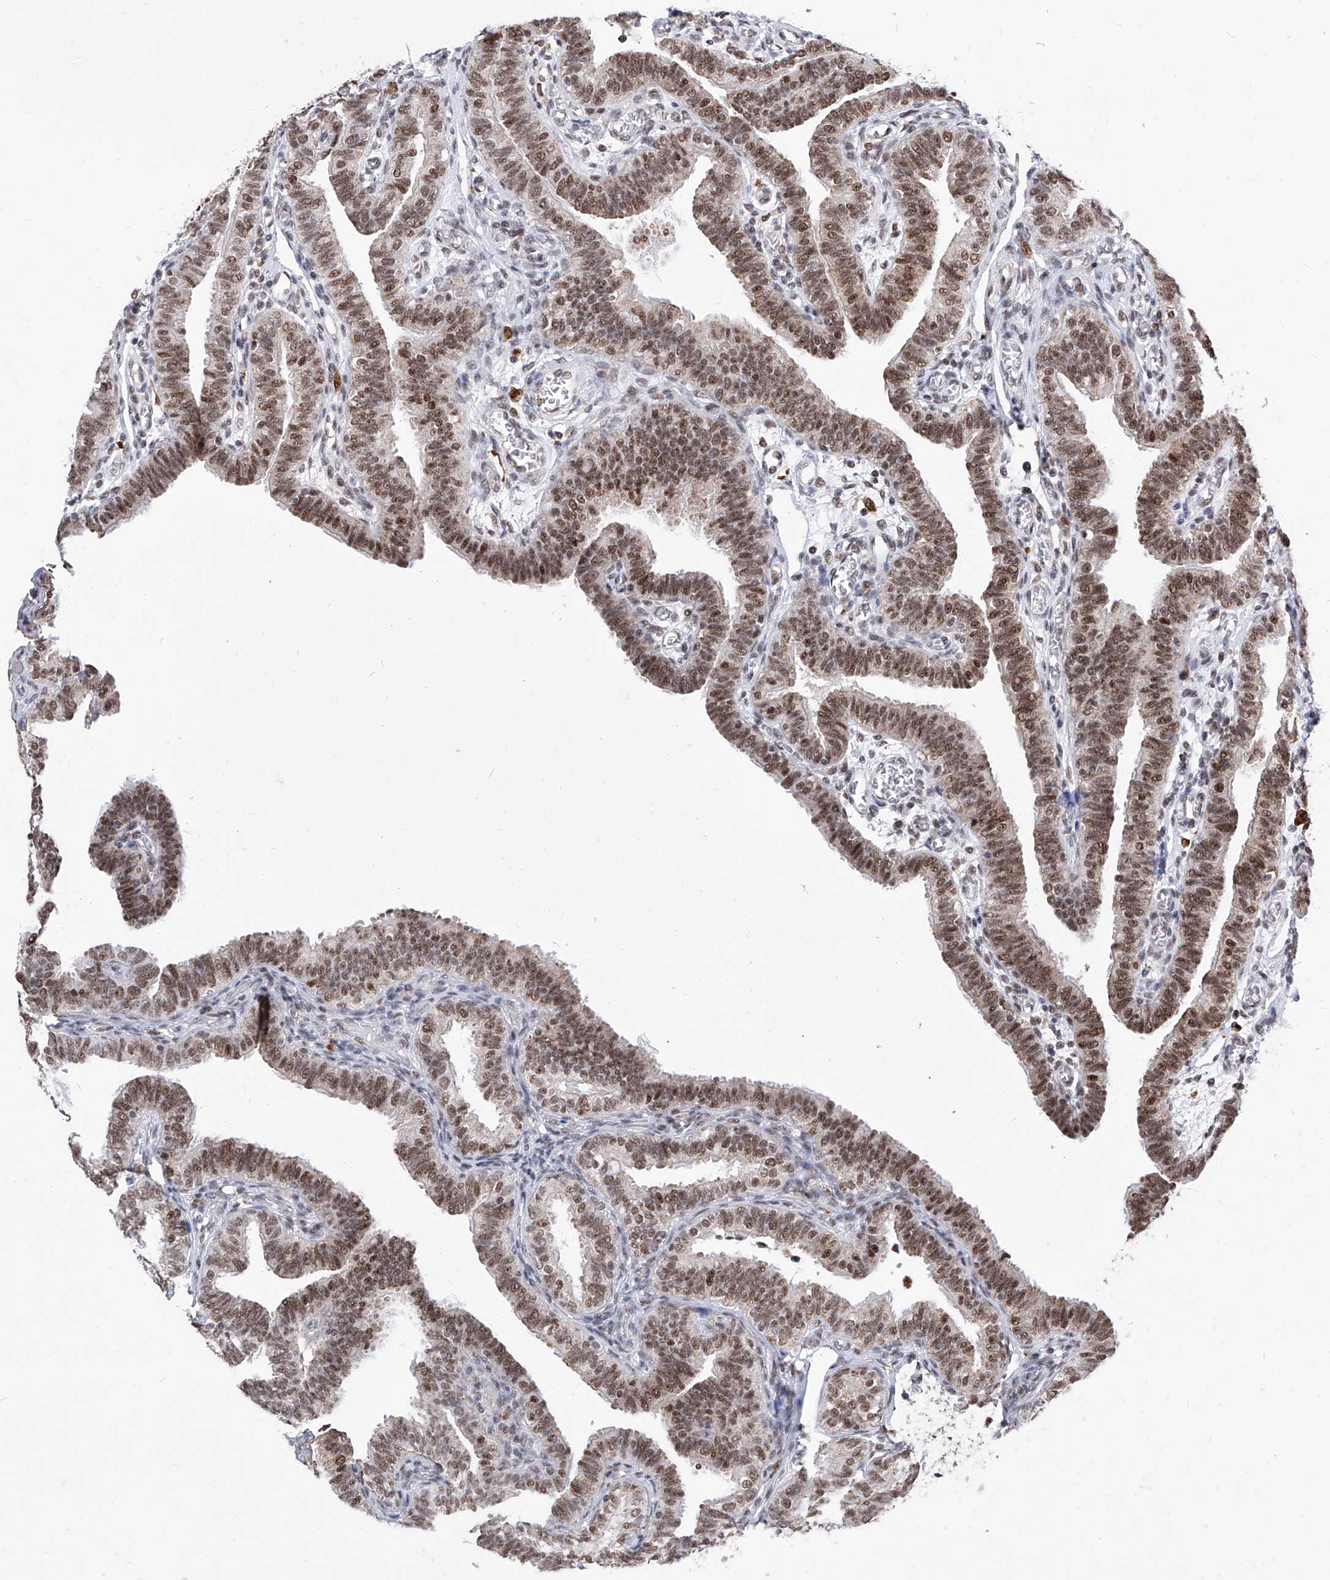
{"staining": {"intensity": "strong", "quantity": ">75%", "location": "cytoplasmic/membranous"}, "tissue": "fallopian tube", "cell_type": "Glandular cells", "image_type": "normal", "snomed": [{"axis": "morphology", "description": "Normal tissue, NOS"}, {"axis": "topography", "description": "Fallopian tube"}], "caption": "IHC staining of unremarkable fallopian tube, which reveals high levels of strong cytoplasmic/membranous expression in approximately >75% of glandular cells indicating strong cytoplasmic/membranous protein staining. The staining was performed using DAB (3,3'-diaminobenzidine) (brown) for protein detection and nuclei were counterstained in hematoxylin (blue).", "gene": "PHF5A", "patient": {"sex": "female", "age": 39}}